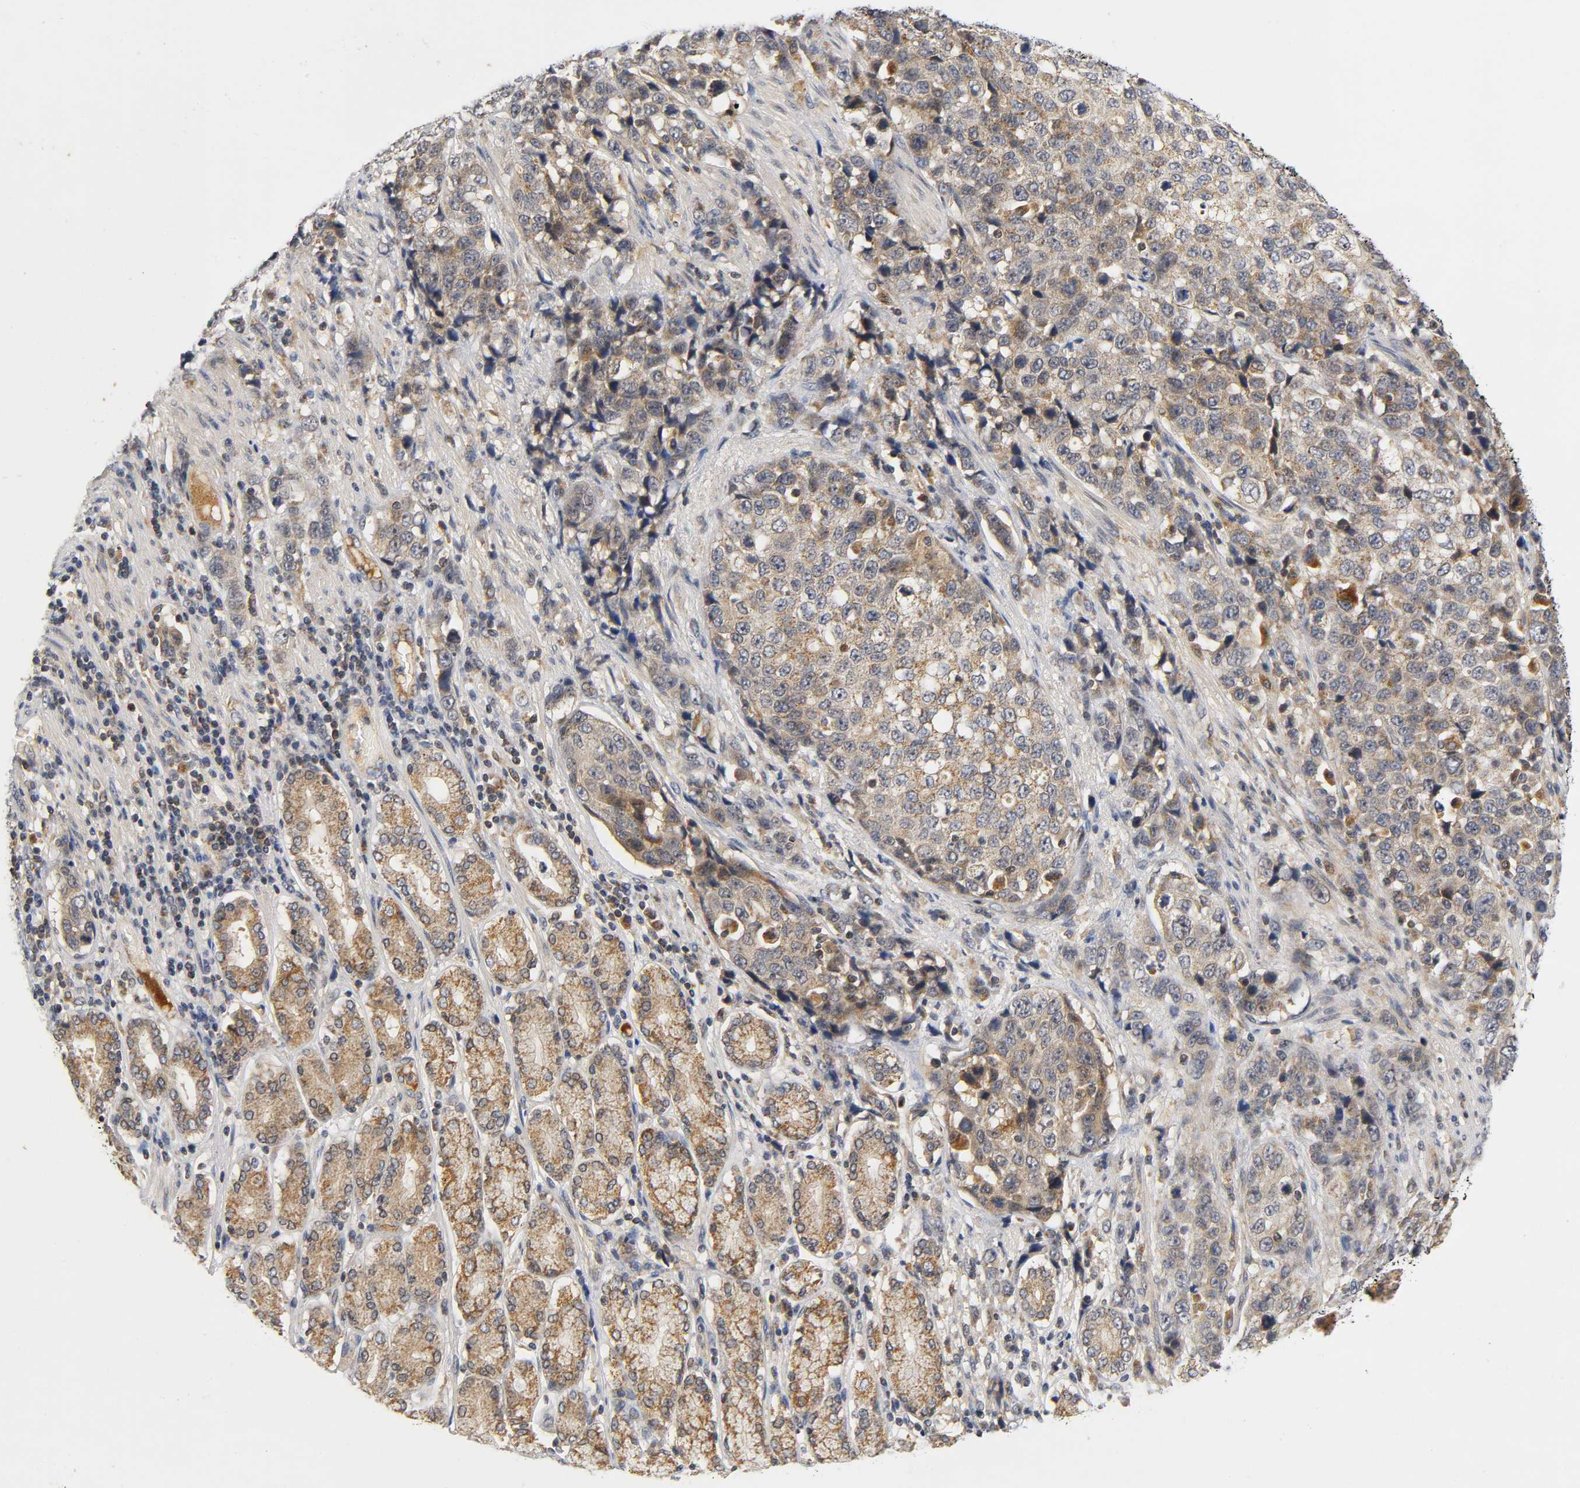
{"staining": {"intensity": "weak", "quantity": ">75%", "location": "cytoplasmic/membranous"}, "tissue": "stomach cancer", "cell_type": "Tumor cells", "image_type": "cancer", "snomed": [{"axis": "morphology", "description": "Normal tissue, NOS"}, {"axis": "morphology", "description": "Adenocarcinoma, NOS"}, {"axis": "topography", "description": "Stomach"}], "caption": "A brown stain shows weak cytoplasmic/membranous expression of a protein in human stomach cancer (adenocarcinoma) tumor cells. The staining was performed using DAB to visualize the protein expression in brown, while the nuclei were stained in blue with hematoxylin (Magnification: 20x).", "gene": "NRP1", "patient": {"sex": "male", "age": 48}}